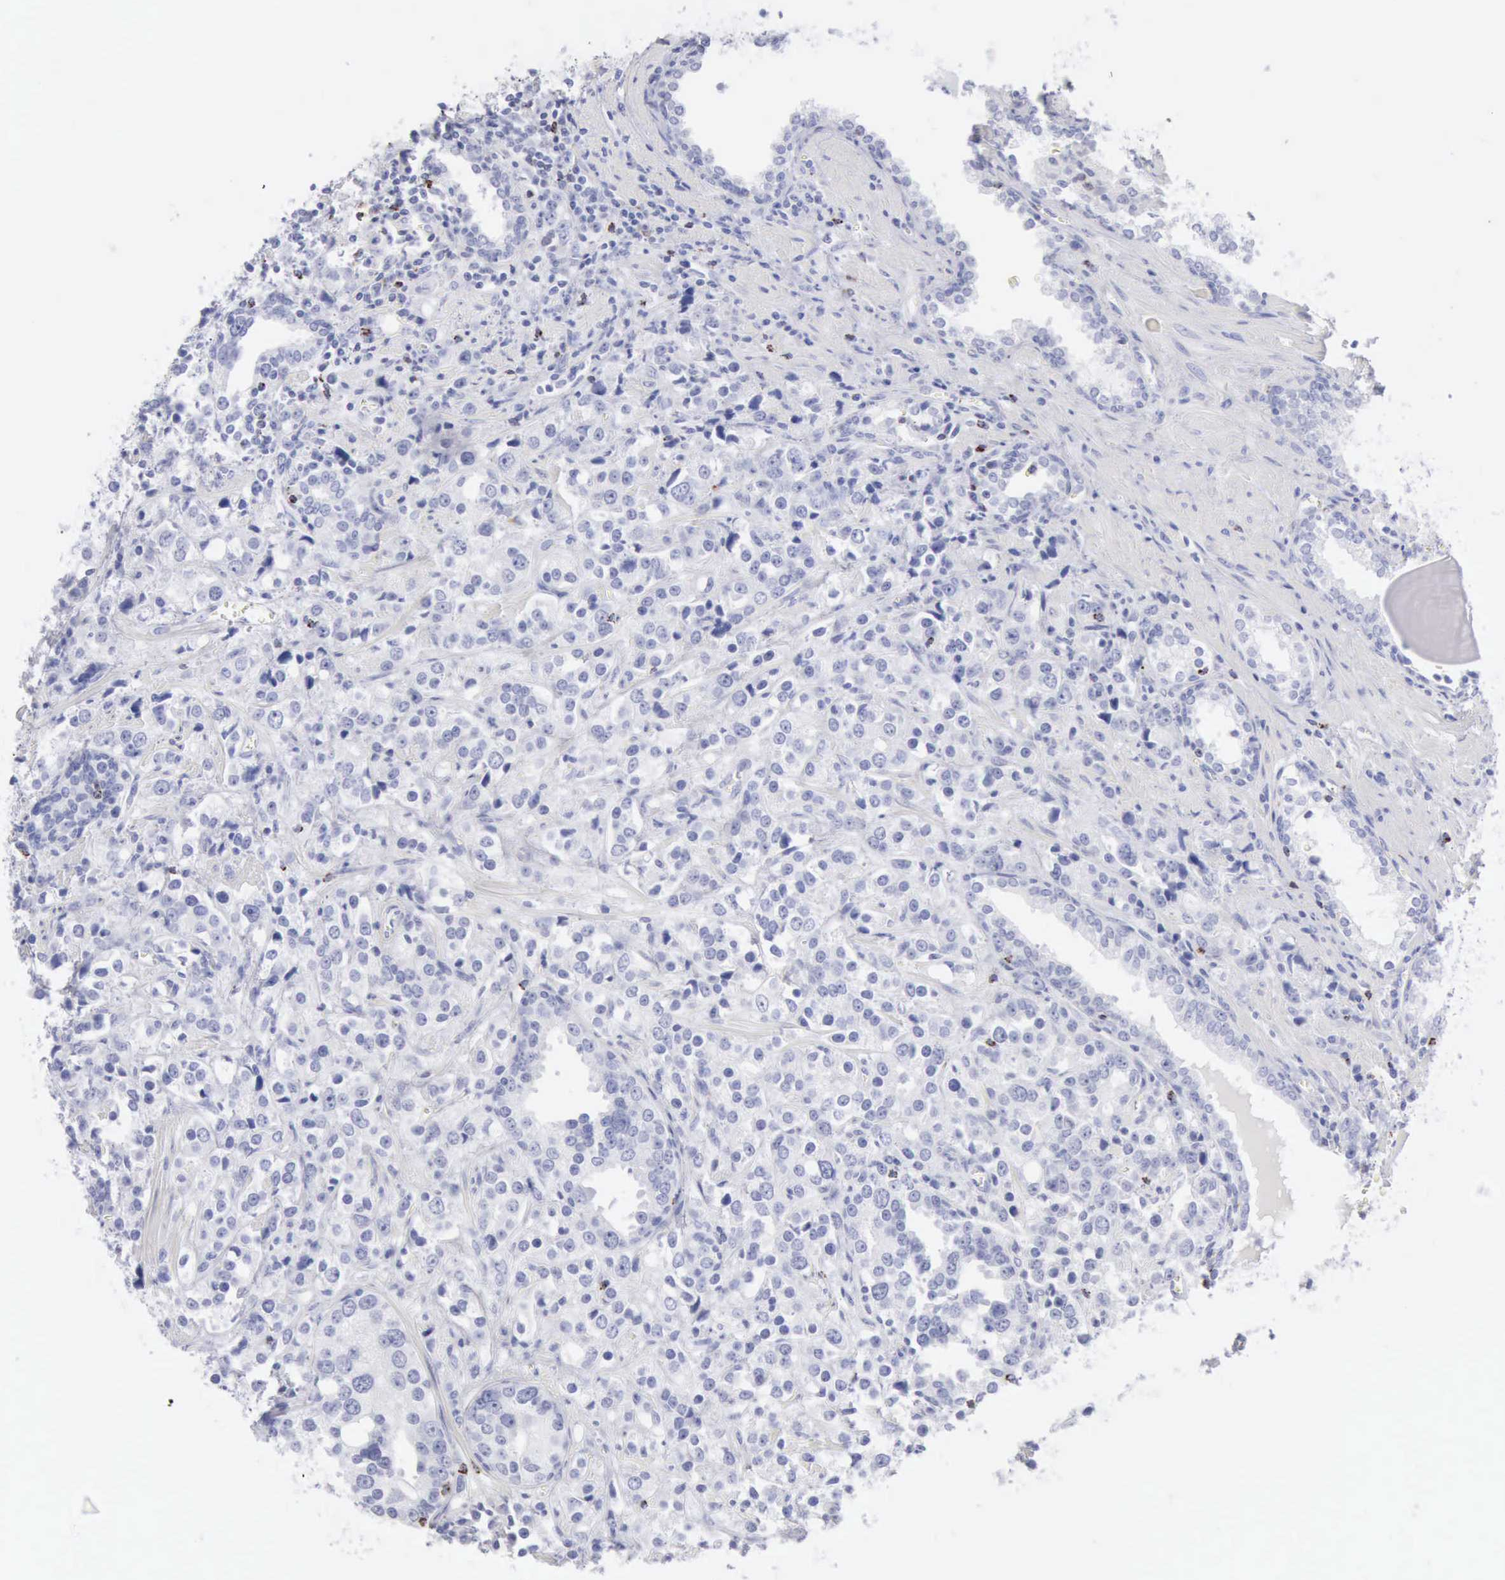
{"staining": {"intensity": "negative", "quantity": "none", "location": "none"}, "tissue": "prostate cancer", "cell_type": "Tumor cells", "image_type": "cancer", "snomed": [{"axis": "morphology", "description": "Adenocarcinoma, High grade"}, {"axis": "topography", "description": "Prostate"}], "caption": "The photomicrograph displays no significant positivity in tumor cells of high-grade adenocarcinoma (prostate).", "gene": "GZMB", "patient": {"sex": "male", "age": 71}}